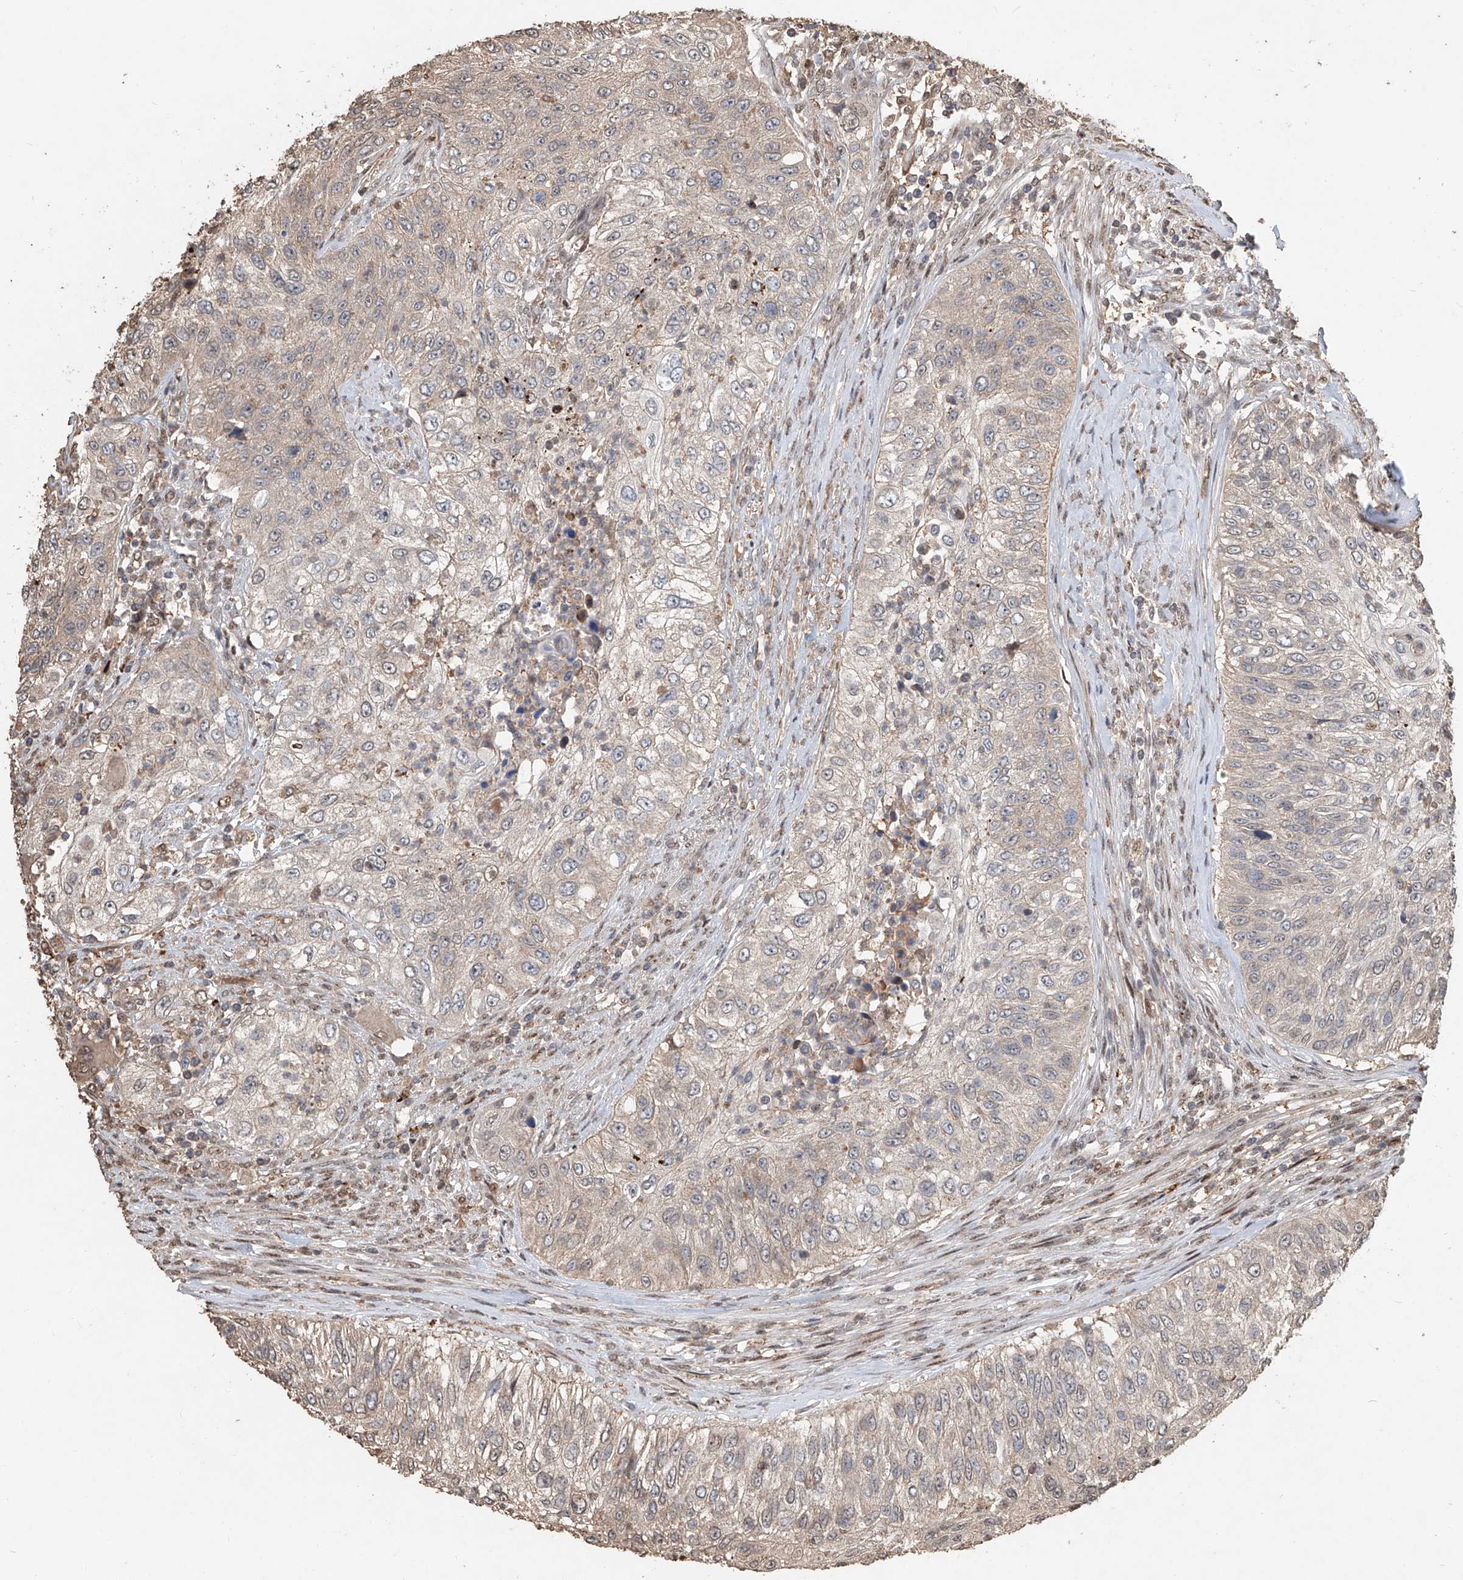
{"staining": {"intensity": "negative", "quantity": "none", "location": "none"}, "tissue": "urothelial cancer", "cell_type": "Tumor cells", "image_type": "cancer", "snomed": [{"axis": "morphology", "description": "Urothelial carcinoma, High grade"}, {"axis": "topography", "description": "Urinary bladder"}], "caption": "Immunohistochemistry (IHC) histopathology image of human urothelial cancer stained for a protein (brown), which displays no staining in tumor cells.", "gene": "RMND1", "patient": {"sex": "female", "age": 60}}